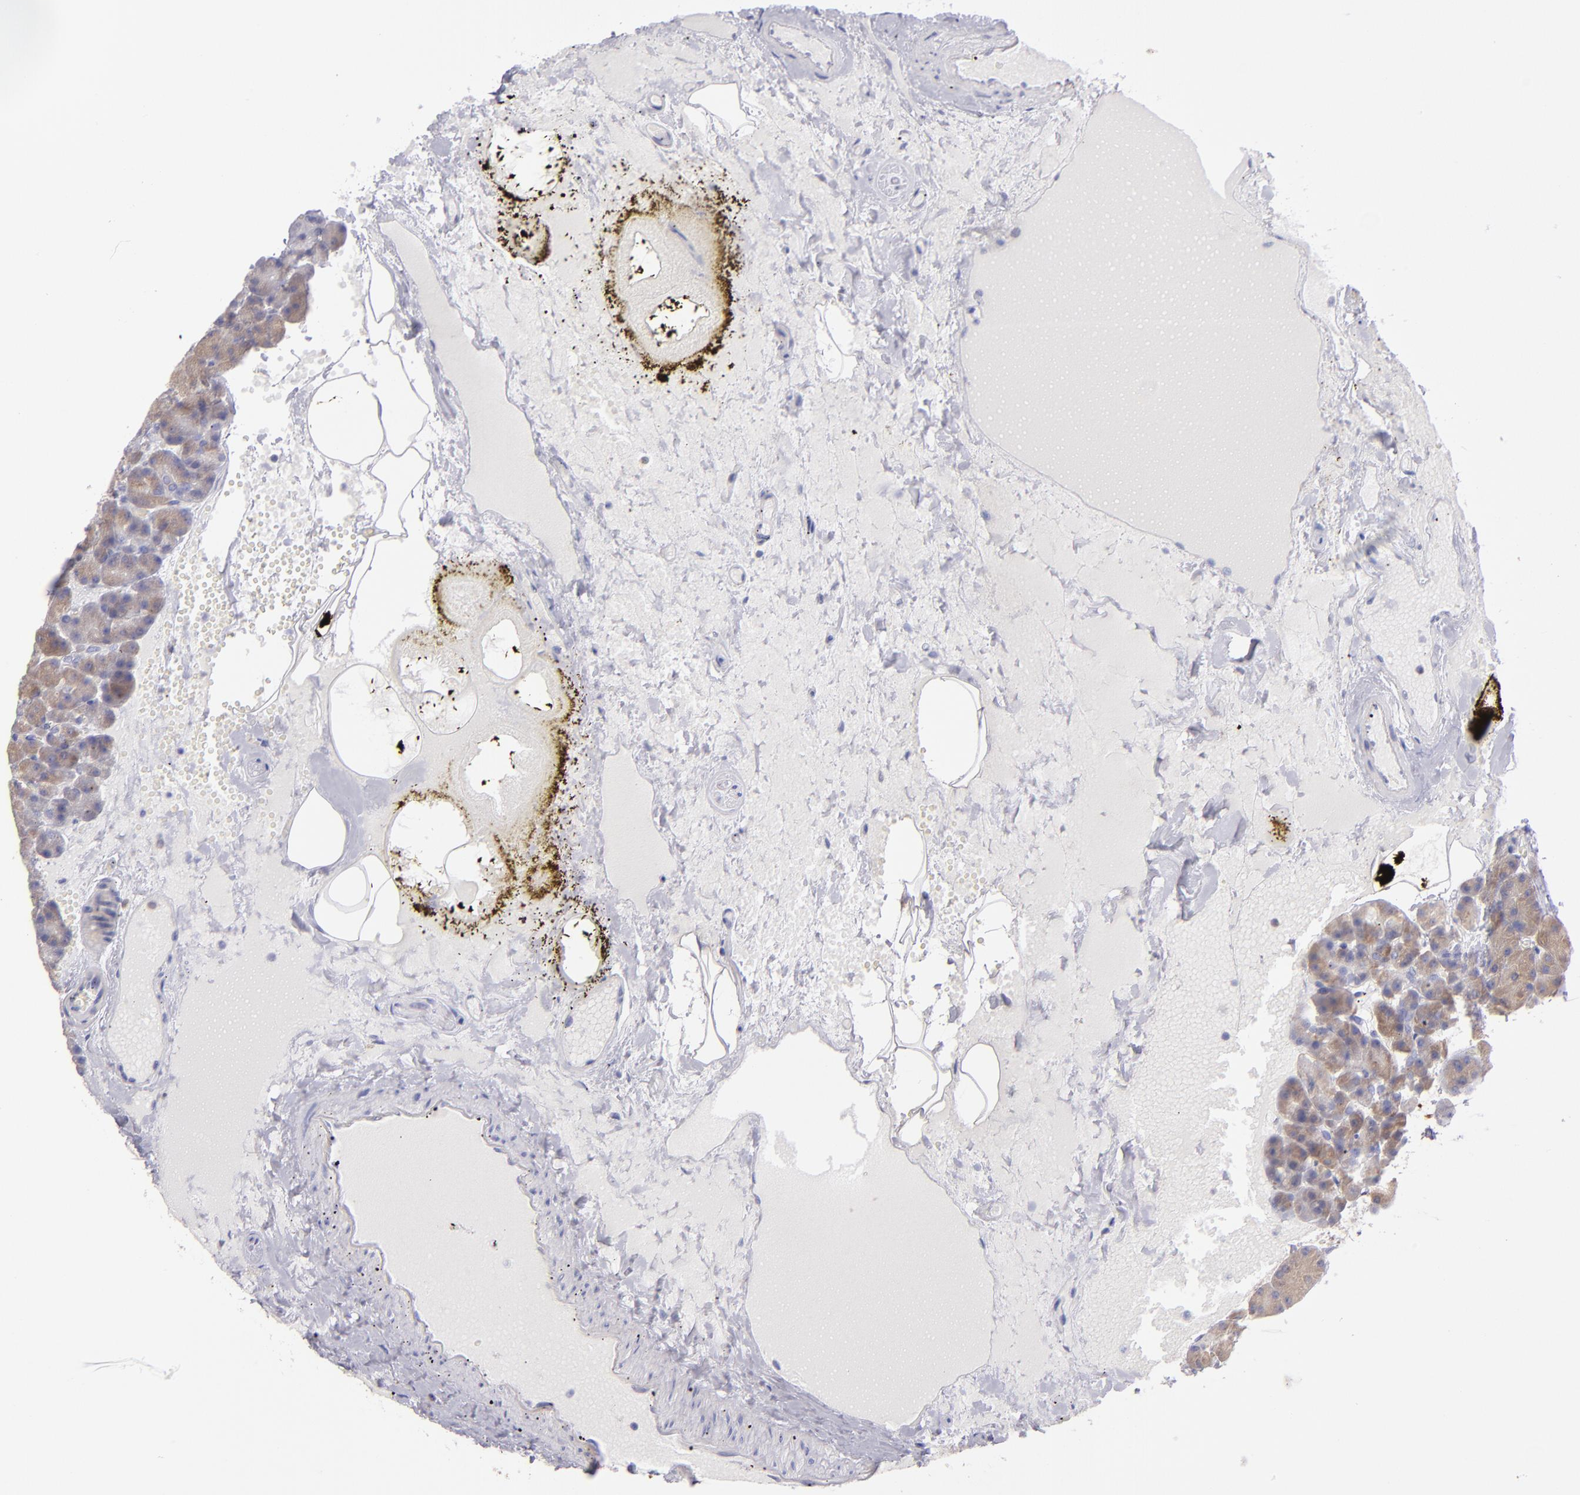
{"staining": {"intensity": "moderate", "quantity": ">75%", "location": "cytoplasmic/membranous"}, "tissue": "pancreas", "cell_type": "Exocrine glandular cells", "image_type": "normal", "snomed": [{"axis": "morphology", "description": "Normal tissue, NOS"}, {"axis": "topography", "description": "Pancreas"}], "caption": "A medium amount of moderate cytoplasmic/membranous positivity is present in approximately >75% of exocrine glandular cells in normal pancreas.", "gene": "IRF8", "patient": {"sex": "female", "age": 35}}